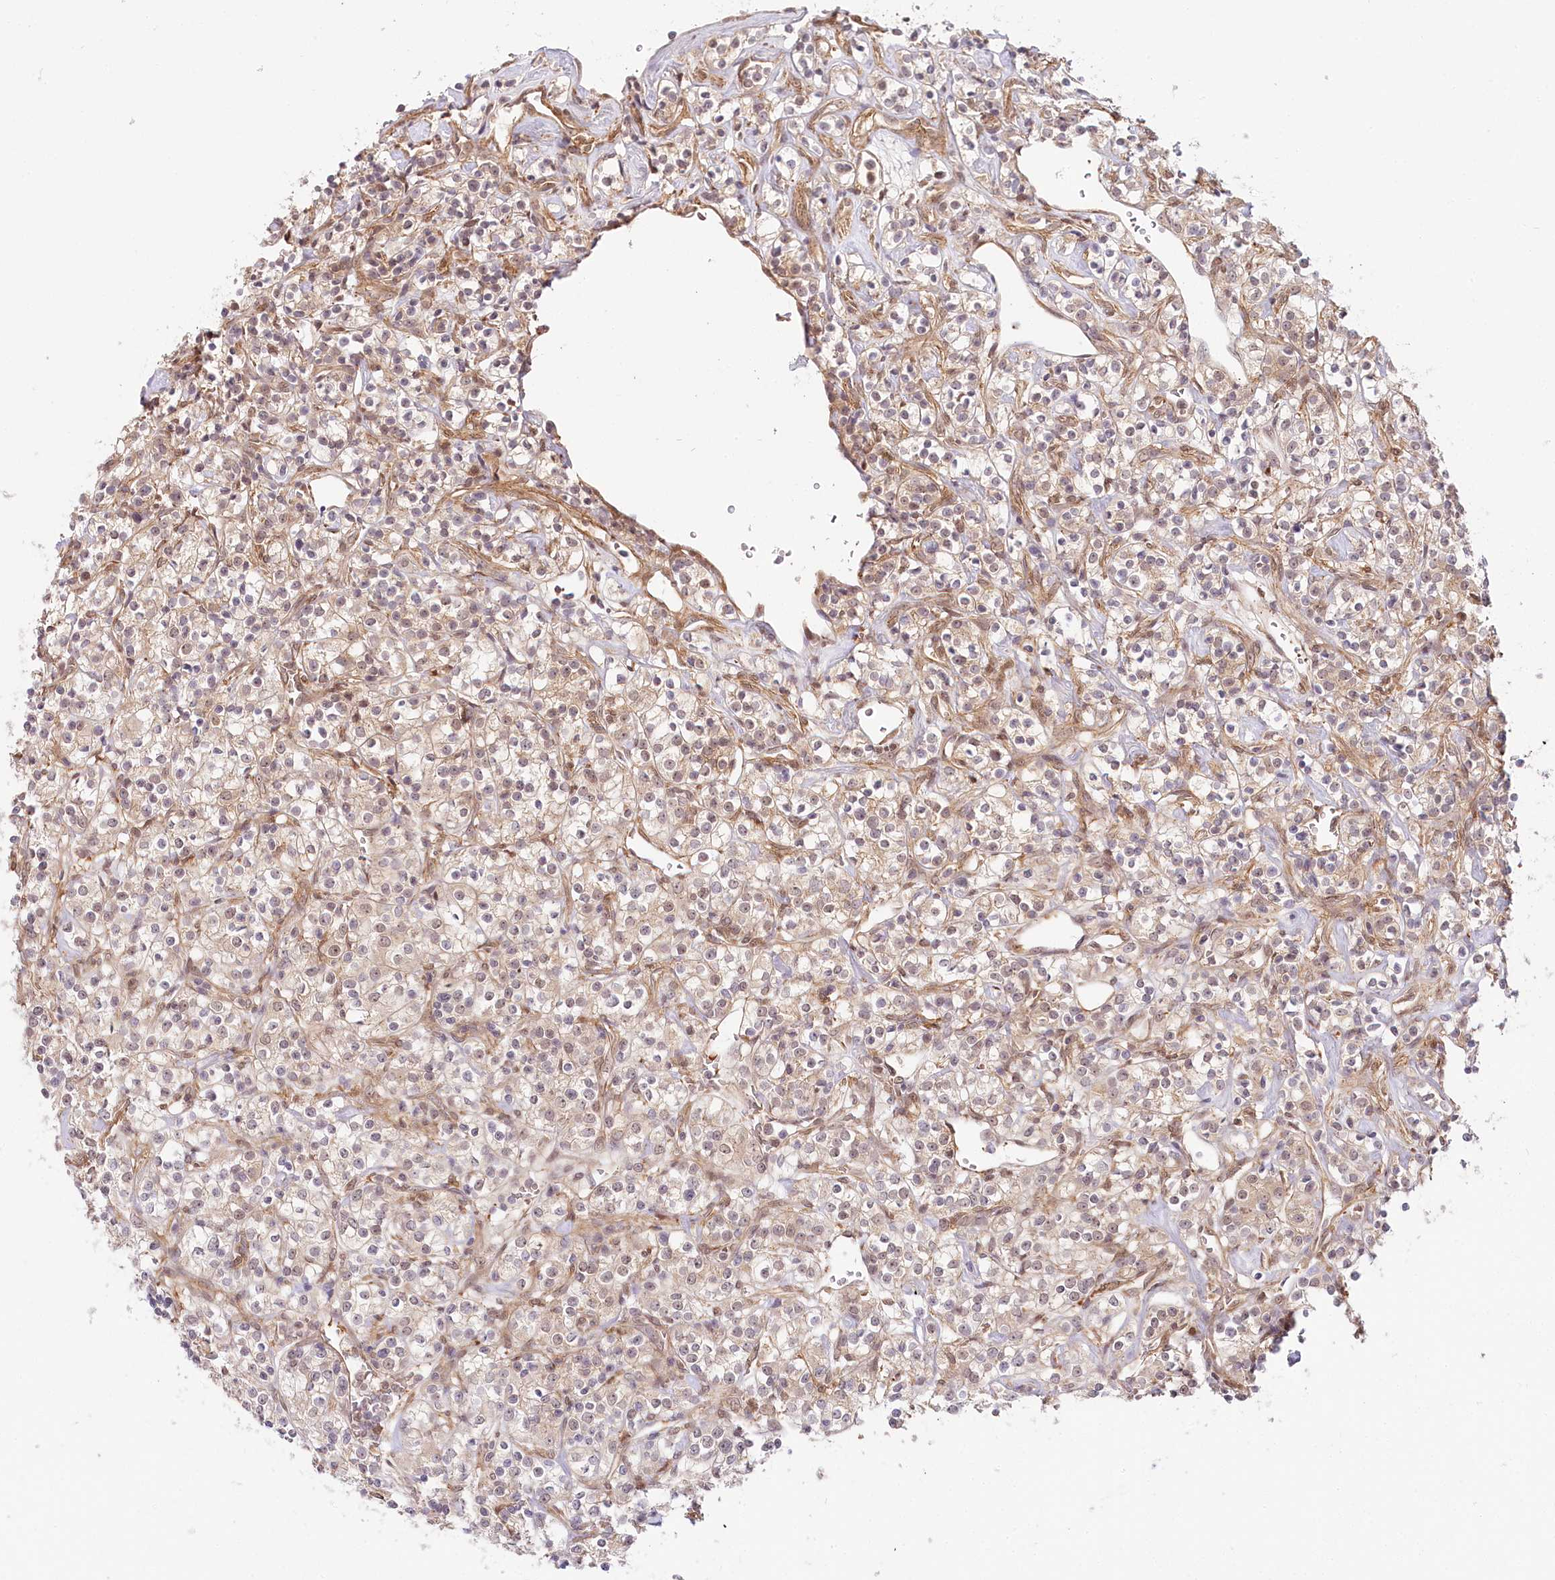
{"staining": {"intensity": "weak", "quantity": "25%-75%", "location": "nuclear"}, "tissue": "renal cancer", "cell_type": "Tumor cells", "image_type": "cancer", "snomed": [{"axis": "morphology", "description": "Adenocarcinoma, NOS"}, {"axis": "topography", "description": "Kidney"}], "caption": "Immunohistochemical staining of renal cancer (adenocarcinoma) demonstrates low levels of weak nuclear protein expression in approximately 25%-75% of tumor cells.", "gene": "TUBGCP2", "patient": {"sex": "male", "age": 77}}